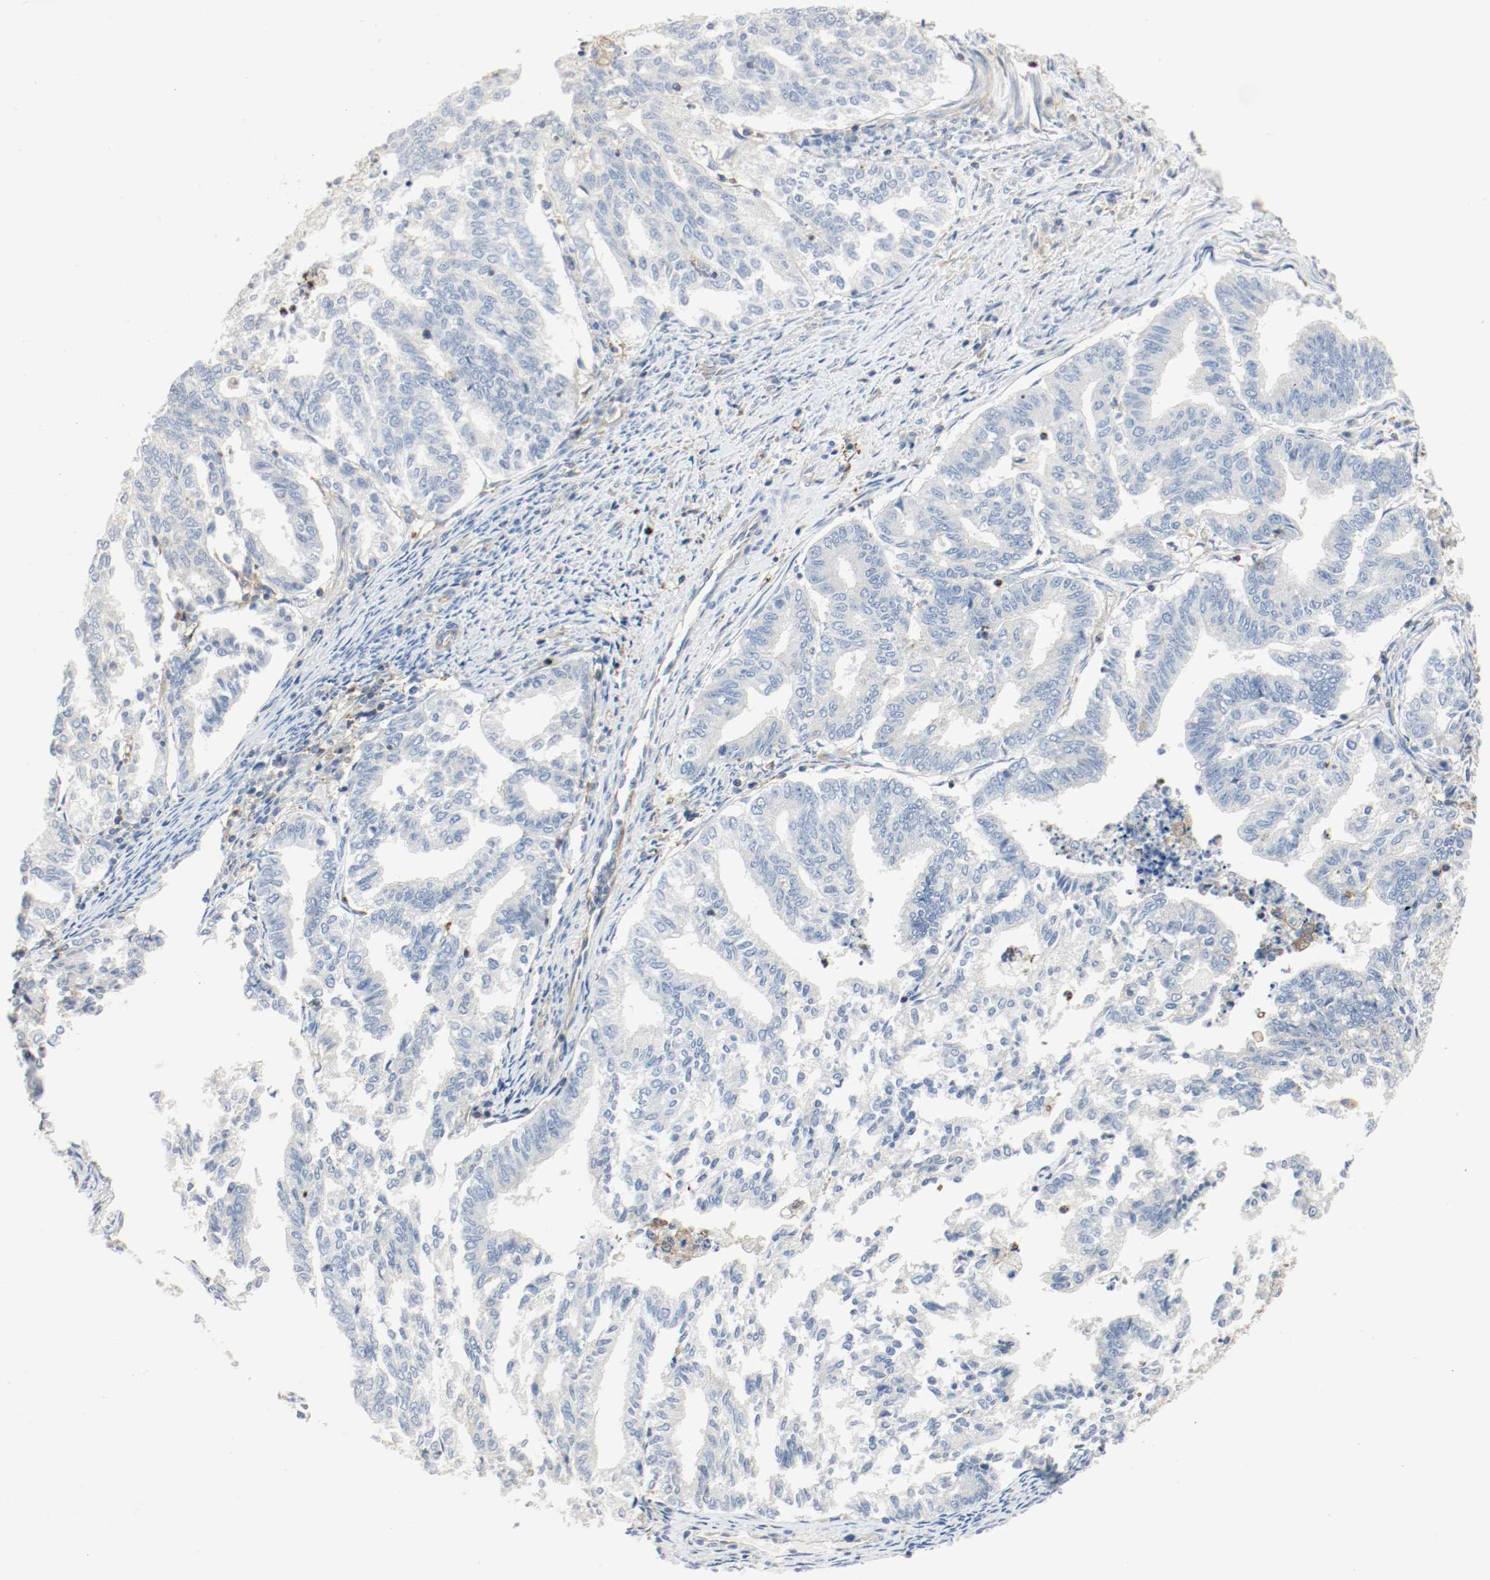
{"staining": {"intensity": "negative", "quantity": "none", "location": "none"}, "tissue": "endometrial cancer", "cell_type": "Tumor cells", "image_type": "cancer", "snomed": [{"axis": "morphology", "description": "Adenocarcinoma, NOS"}, {"axis": "topography", "description": "Endometrium"}], "caption": "Human endometrial cancer stained for a protein using immunohistochemistry (IHC) reveals no expression in tumor cells.", "gene": "ARPC1B", "patient": {"sex": "female", "age": 79}}